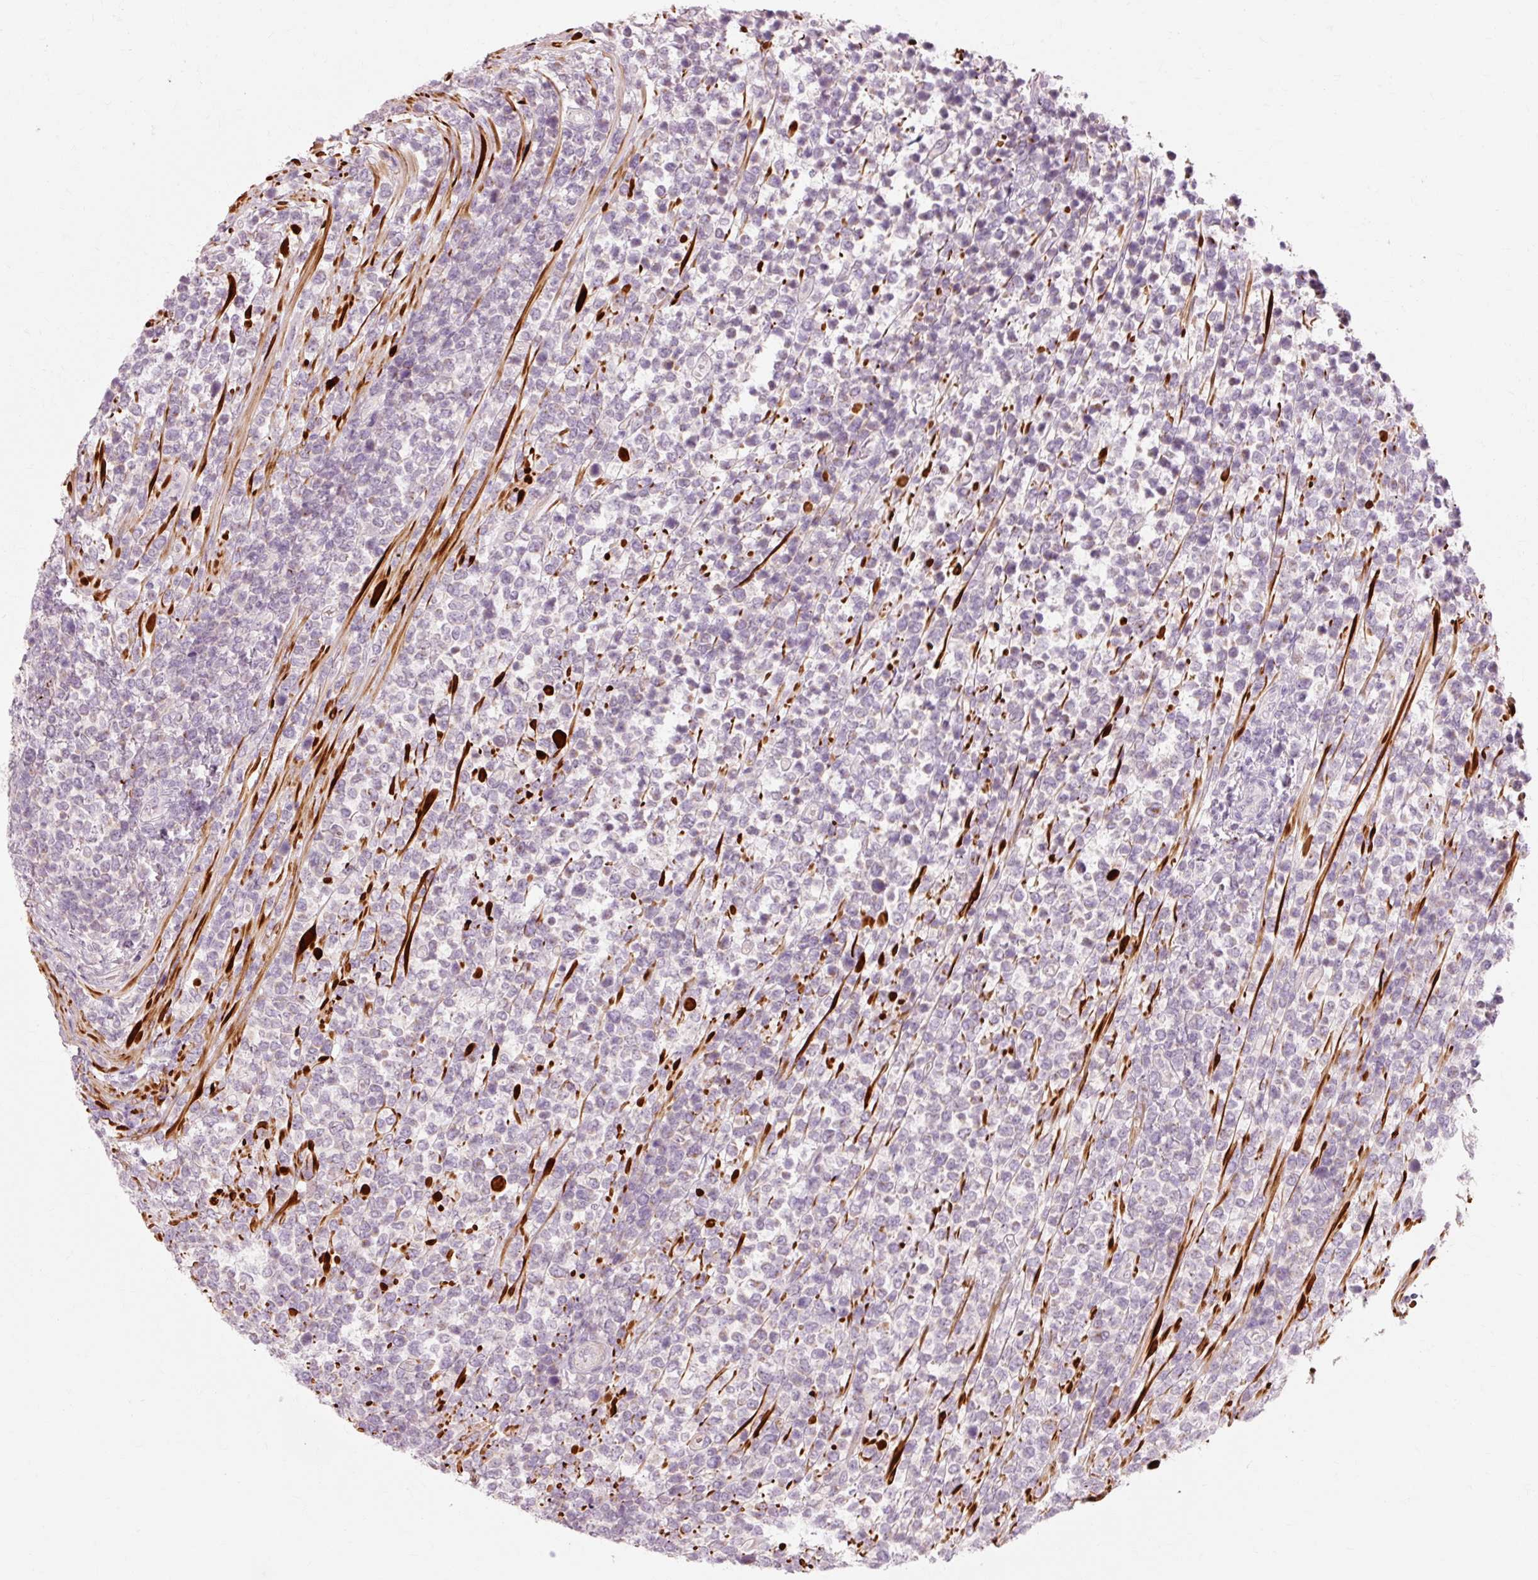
{"staining": {"intensity": "negative", "quantity": "none", "location": "none"}, "tissue": "lymphoma", "cell_type": "Tumor cells", "image_type": "cancer", "snomed": [{"axis": "morphology", "description": "Malignant lymphoma, non-Hodgkin's type, High grade"}, {"axis": "topography", "description": "Soft tissue"}], "caption": "High power microscopy micrograph of an immunohistochemistry (IHC) histopathology image of lymphoma, revealing no significant expression in tumor cells.", "gene": "TRIM73", "patient": {"sex": "female", "age": 56}}